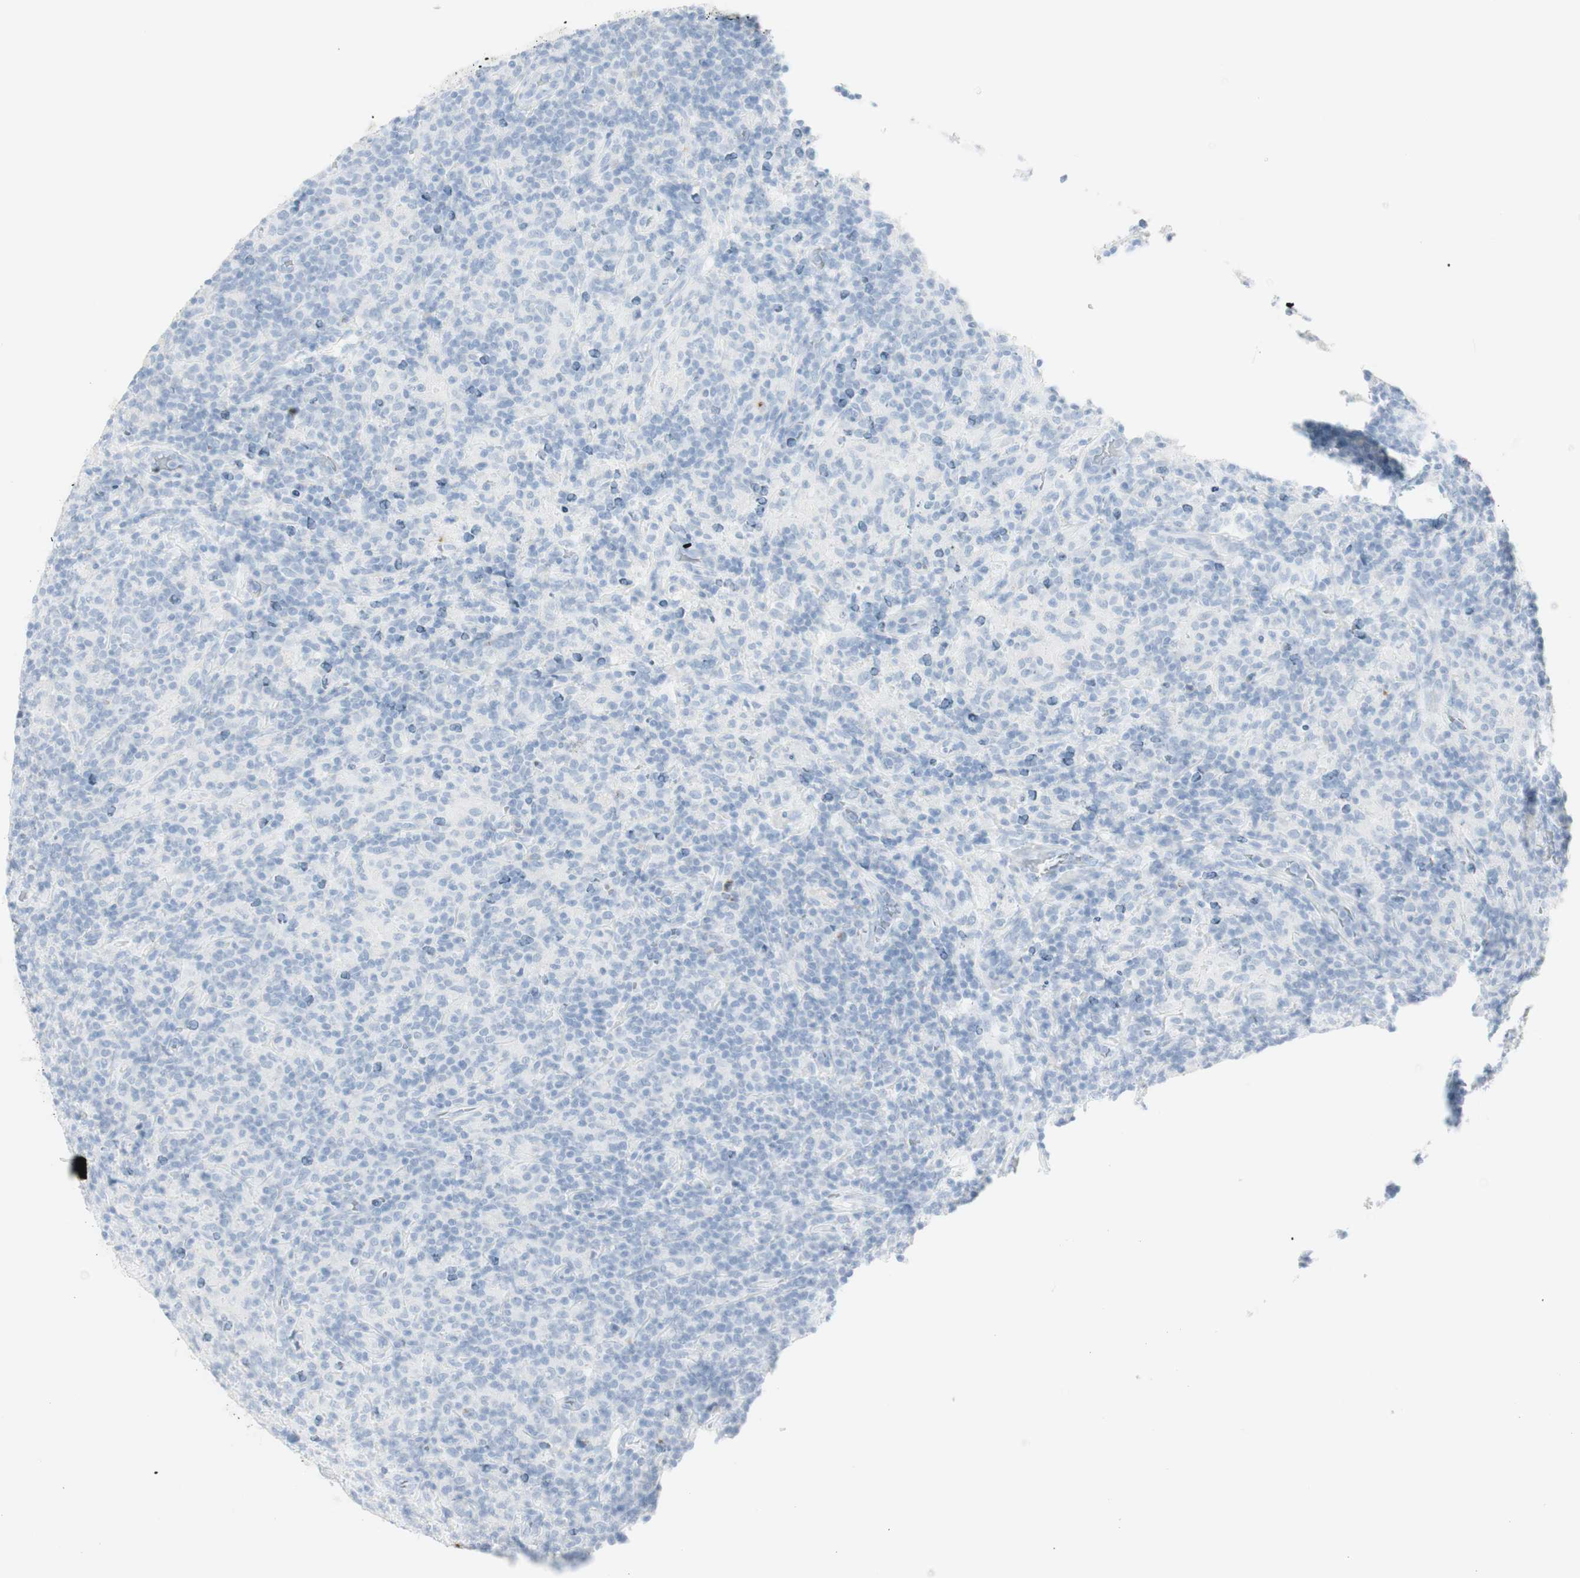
{"staining": {"intensity": "negative", "quantity": "none", "location": "none"}, "tissue": "lymphoma", "cell_type": "Tumor cells", "image_type": "cancer", "snomed": [{"axis": "morphology", "description": "Hodgkin's disease, NOS"}, {"axis": "topography", "description": "Lymph node"}], "caption": "Immunohistochemical staining of human lymphoma displays no significant positivity in tumor cells.", "gene": "NAPSA", "patient": {"sex": "male", "age": 70}}